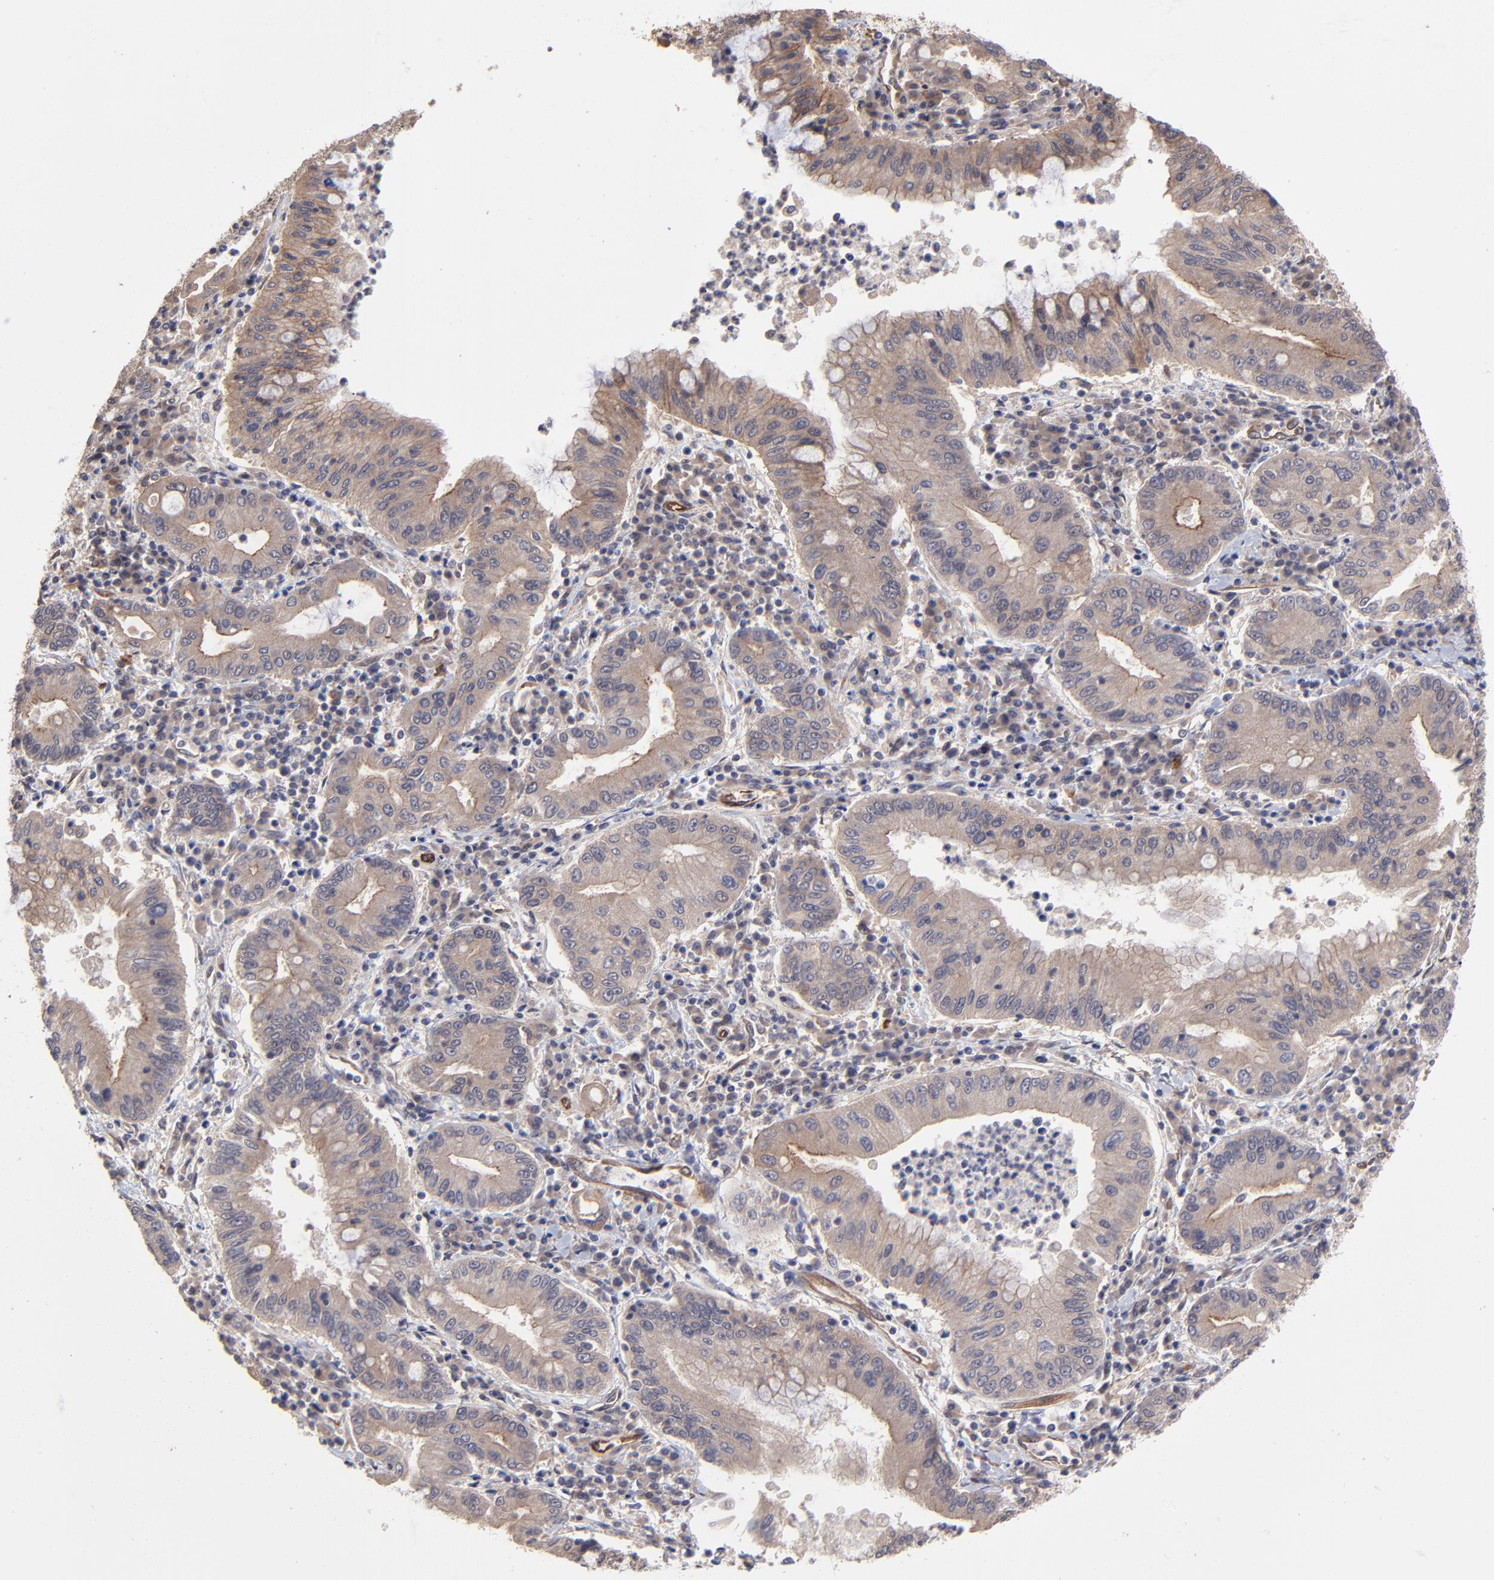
{"staining": {"intensity": "moderate", "quantity": "25%-75%", "location": "cytoplasmic/membranous"}, "tissue": "stomach cancer", "cell_type": "Tumor cells", "image_type": "cancer", "snomed": [{"axis": "morphology", "description": "Normal tissue, NOS"}, {"axis": "morphology", "description": "Adenocarcinoma, NOS"}, {"axis": "topography", "description": "Esophagus"}, {"axis": "topography", "description": "Stomach, upper"}, {"axis": "topography", "description": "Peripheral nerve tissue"}], "caption": "This photomicrograph demonstrates immunohistochemistry staining of human stomach adenocarcinoma, with medium moderate cytoplasmic/membranous staining in approximately 25%-75% of tumor cells.", "gene": "ZNF780B", "patient": {"sex": "male", "age": 62}}